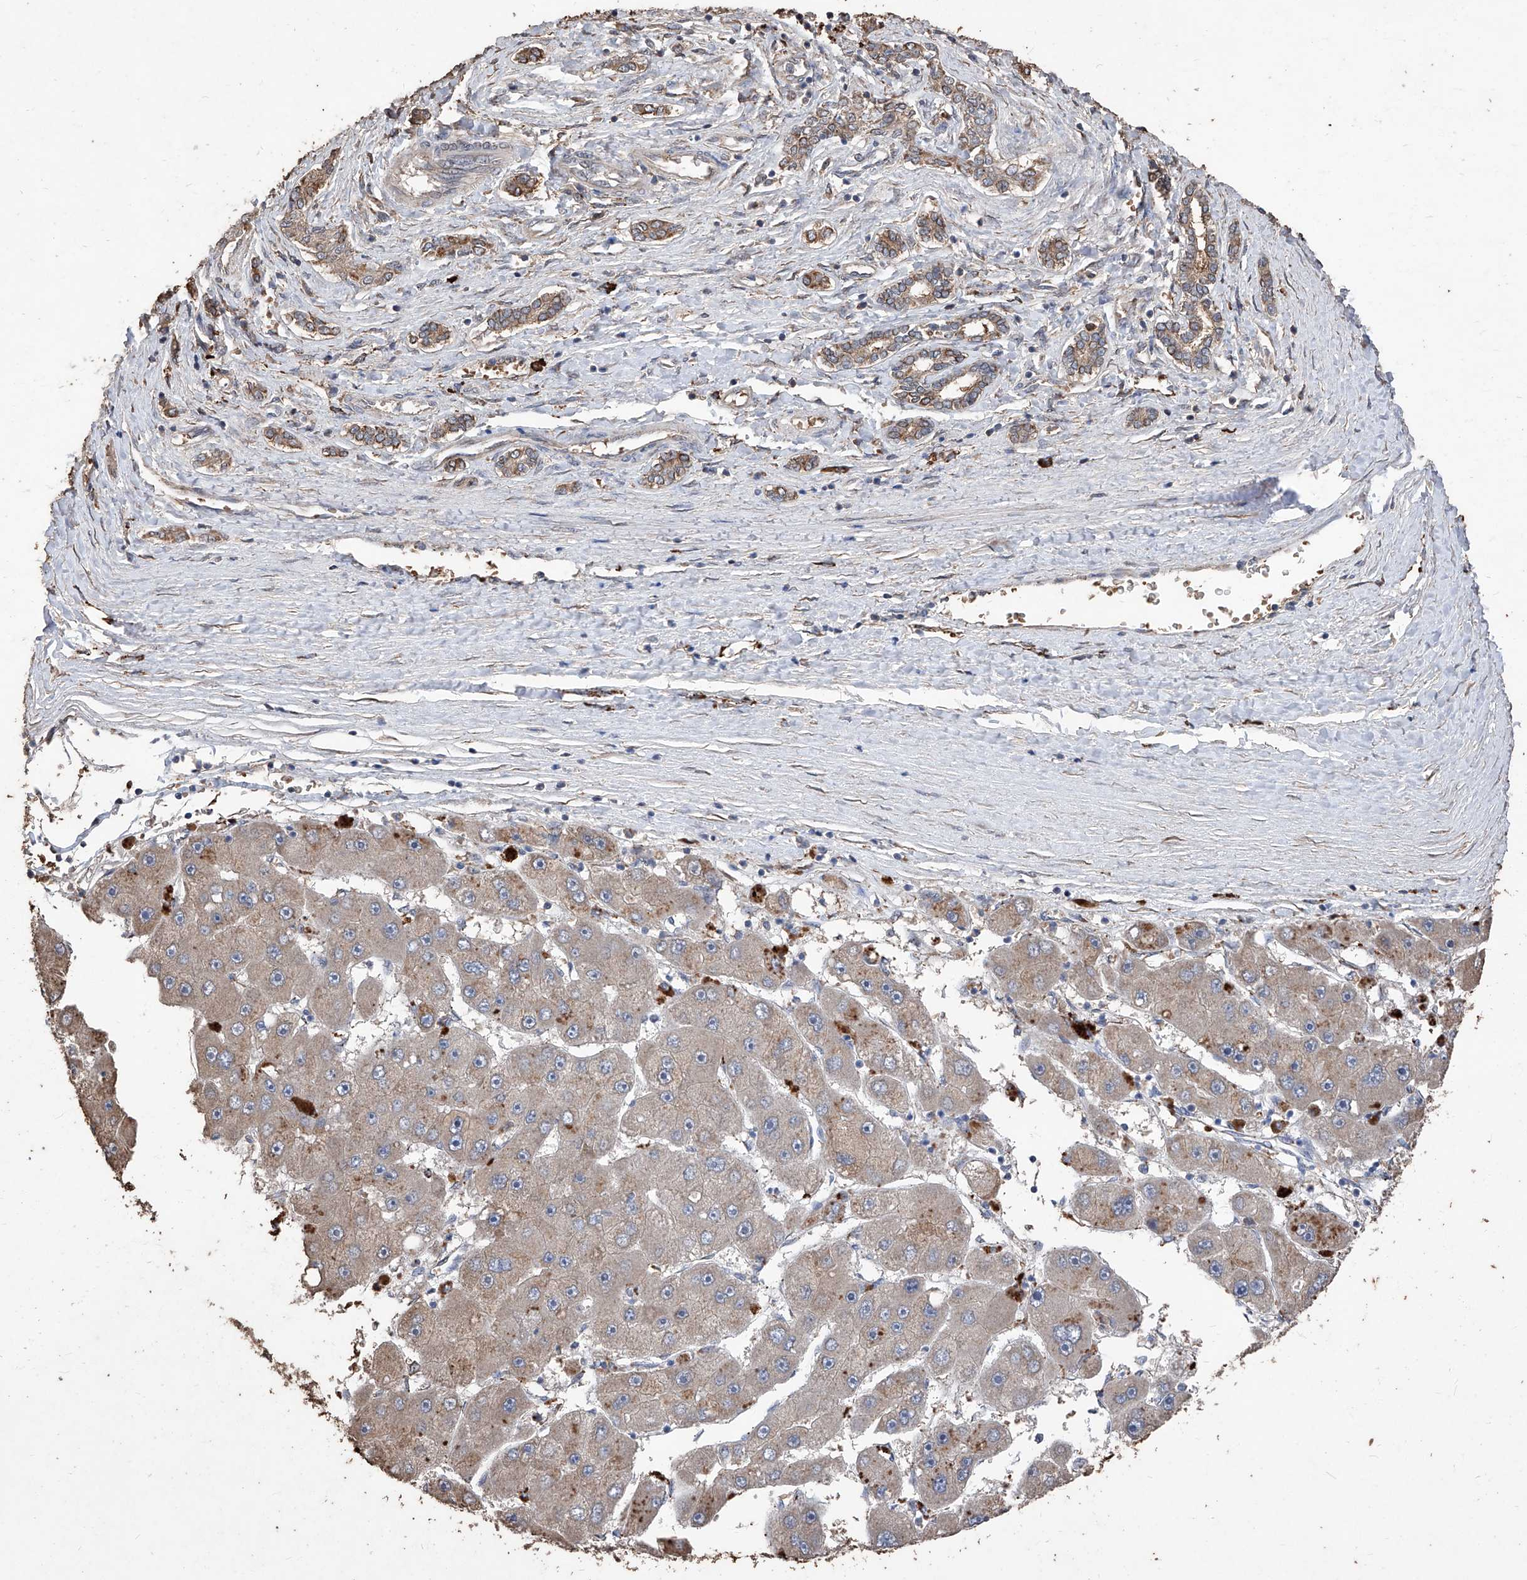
{"staining": {"intensity": "weak", "quantity": ">75%", "location": "cytoplasmic/membranous"}, "tissue": "liver cancer", "cell_type": "Tumor cells", "image_type": "cancer", "snomed": [{"axis": "morphology", "description": "Carcinoma, Hepatocellular, NOS"}, {"axis": "topography", "description": "Liver"}], "caption": "Protein staining demonstrates weak cytoplasmic/membranous staining in approximately >75% of tumor cells in liver hepatocellular carcinoma.", "gene": "EML1", "patient": {"sex": "female", "age": 61}}